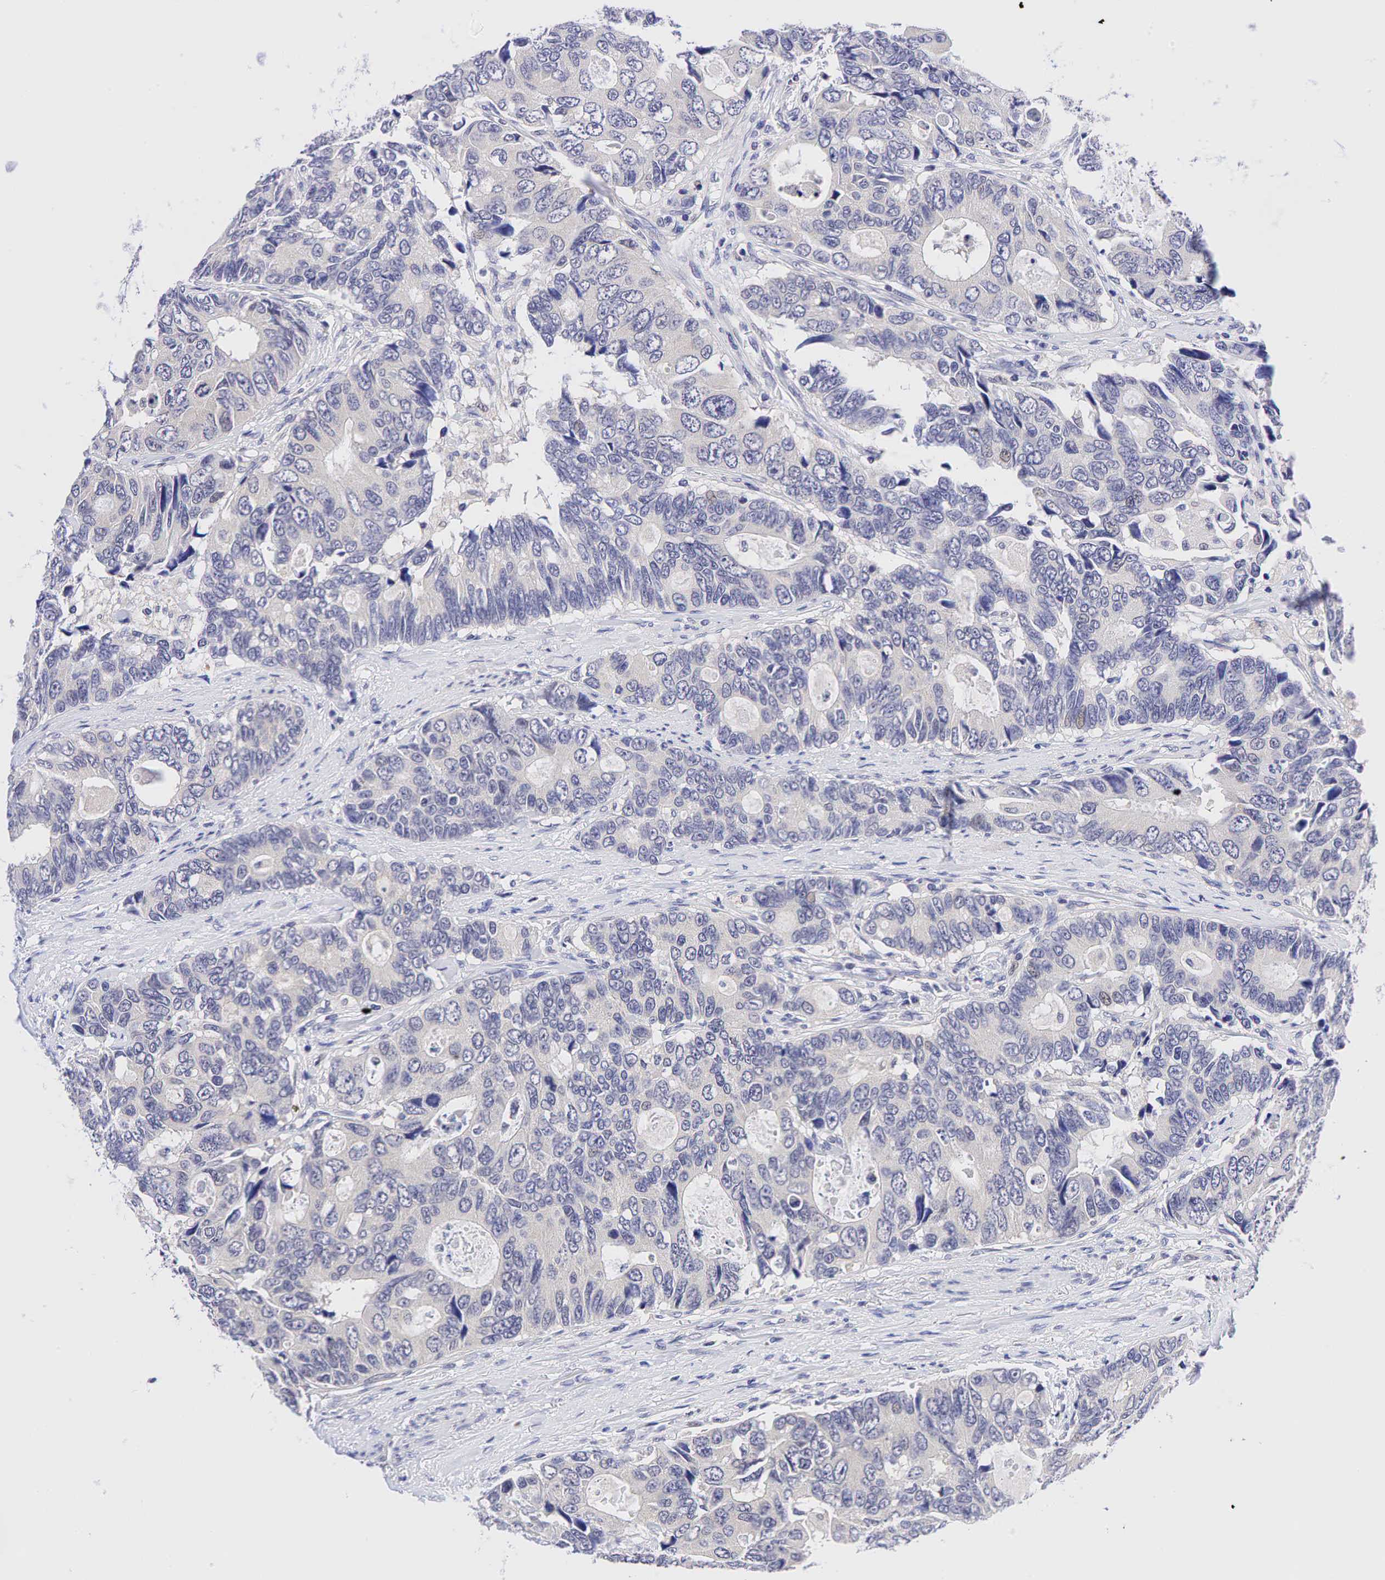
{"staining": {"intensity": "negative", "quantity": "none", "location": "none"}, "tissue": "colorectal cancer", "cell_type": "Tumor cells", "image_type": "cancer", "snomed": [{"axis": "morphology", "description": "Adenocarcinoma, NOS"}, {"axis": "topography", "description": "Rectum"}], "caption": "IHC photomicrograph of neoplastic tissue: adenocarcinoma (colorectal) stained with DAB (3,3'-diaminobenzidine) reveals no significant protein positivity in tumor cells. (DAB (3,3'-diaminobenzidine) immunohistochemistry (IHC) with hematoxylin counter stain).", "gene": "CCND1", "patient": {"sex": "female", "age": 67}}